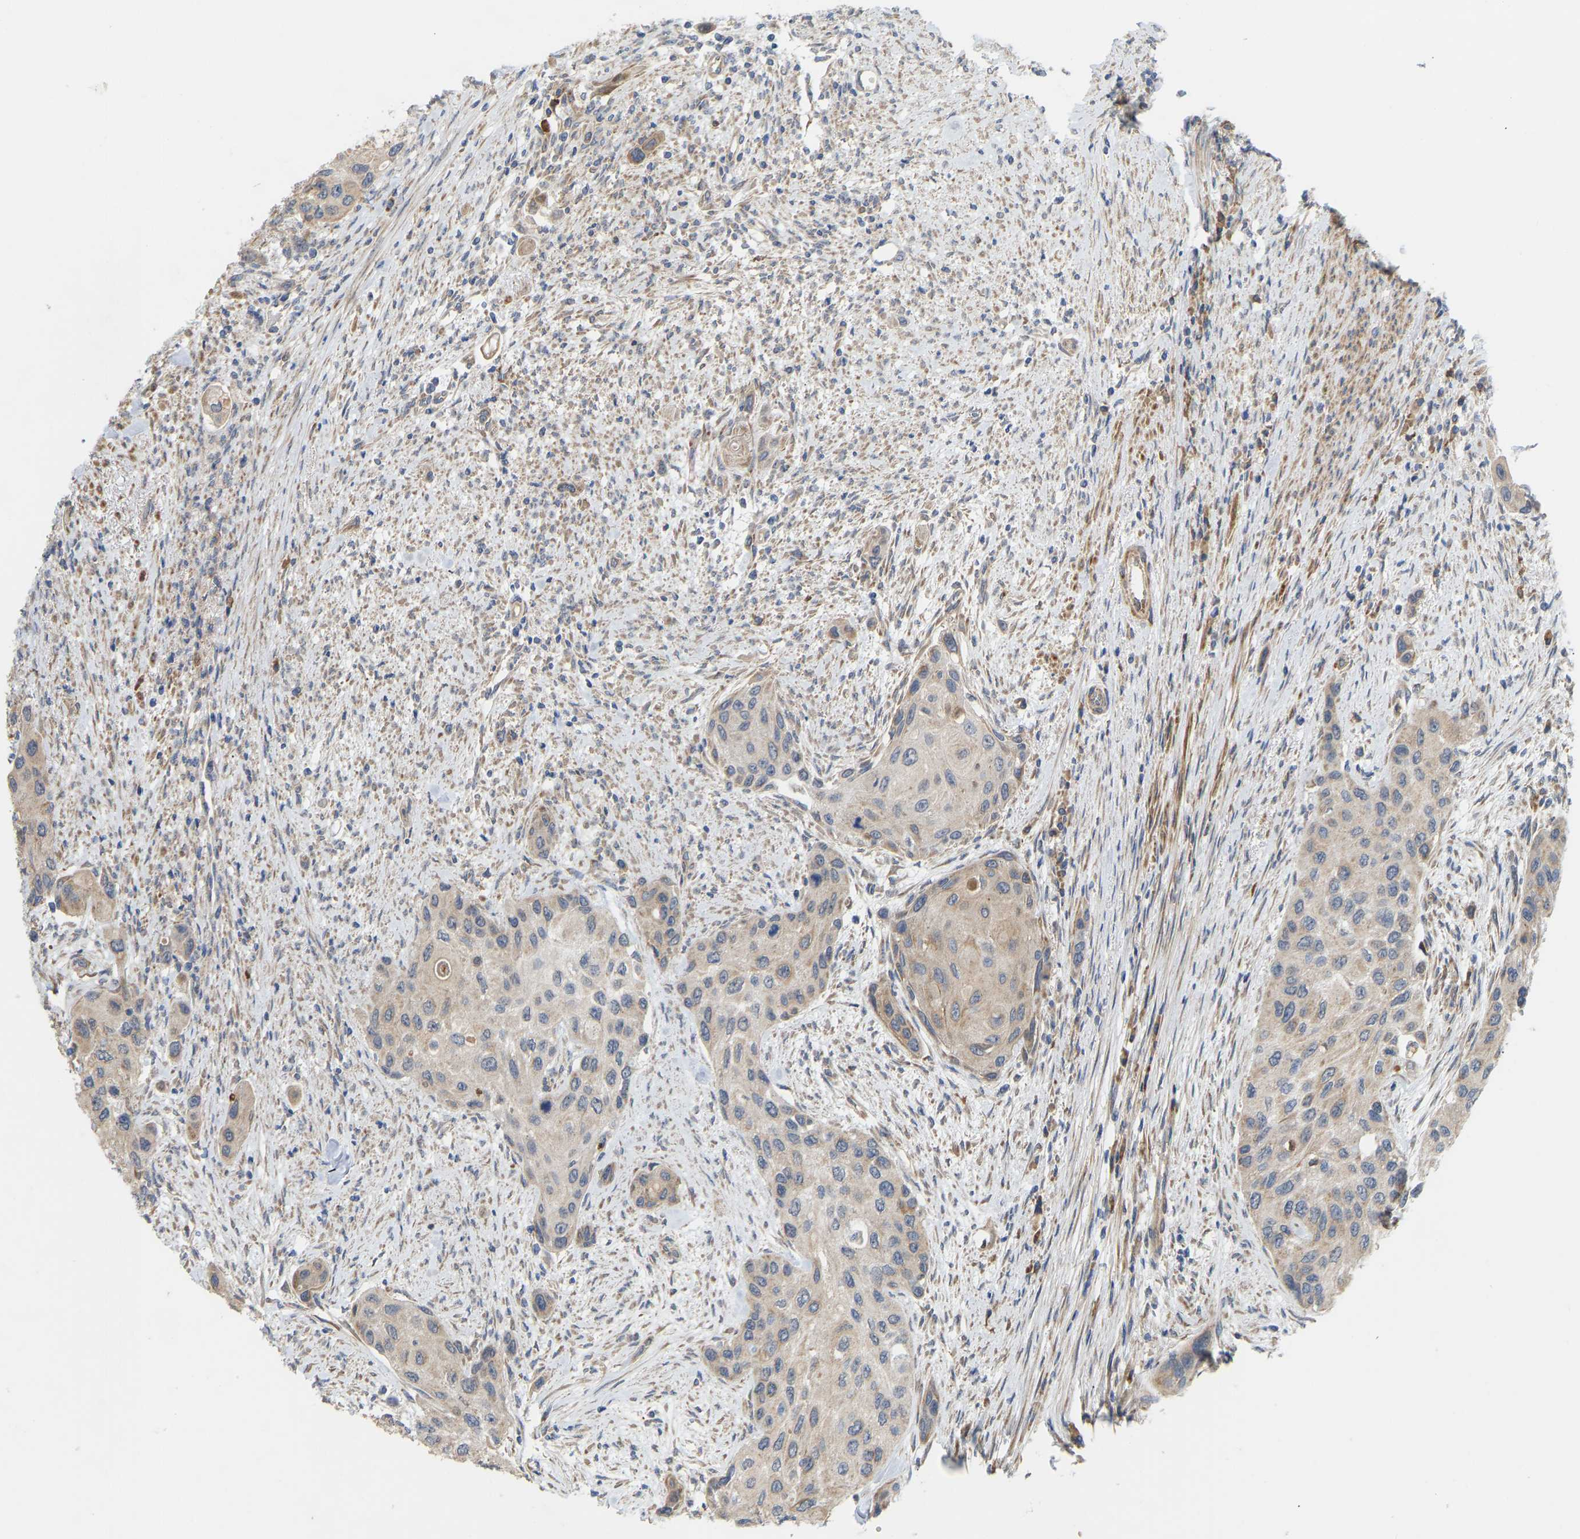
{"staining": {"intensity": "weak", "quantity": "25%-75%", "location": "cytoplasmic/membranous"}, "tissue": "urothelial cancer", "cell_type": "Tumor cells", "image_type": "cancer", "snomed": [{"axis": "morphology", "description": "Urothelial carcinoma, High grade"}, {"axis": "topography", "description": "Urinary bladder"}], "caption": "High-magnification brightfield microscopy of high-grade urothelial carcinoma stained with DAB (brown) and counterstained with hematoxylin (blue). tumor cells exhibit weak cytoplasmic/membranous staining is identified in approximately25%-75% of cells. Using DAB (brown) and hematoxylin (blue) stains, captured at high magnification using brightfield microscopy.", "gene": "HACD2", "patient": {"sex": "male", "age": 54}}